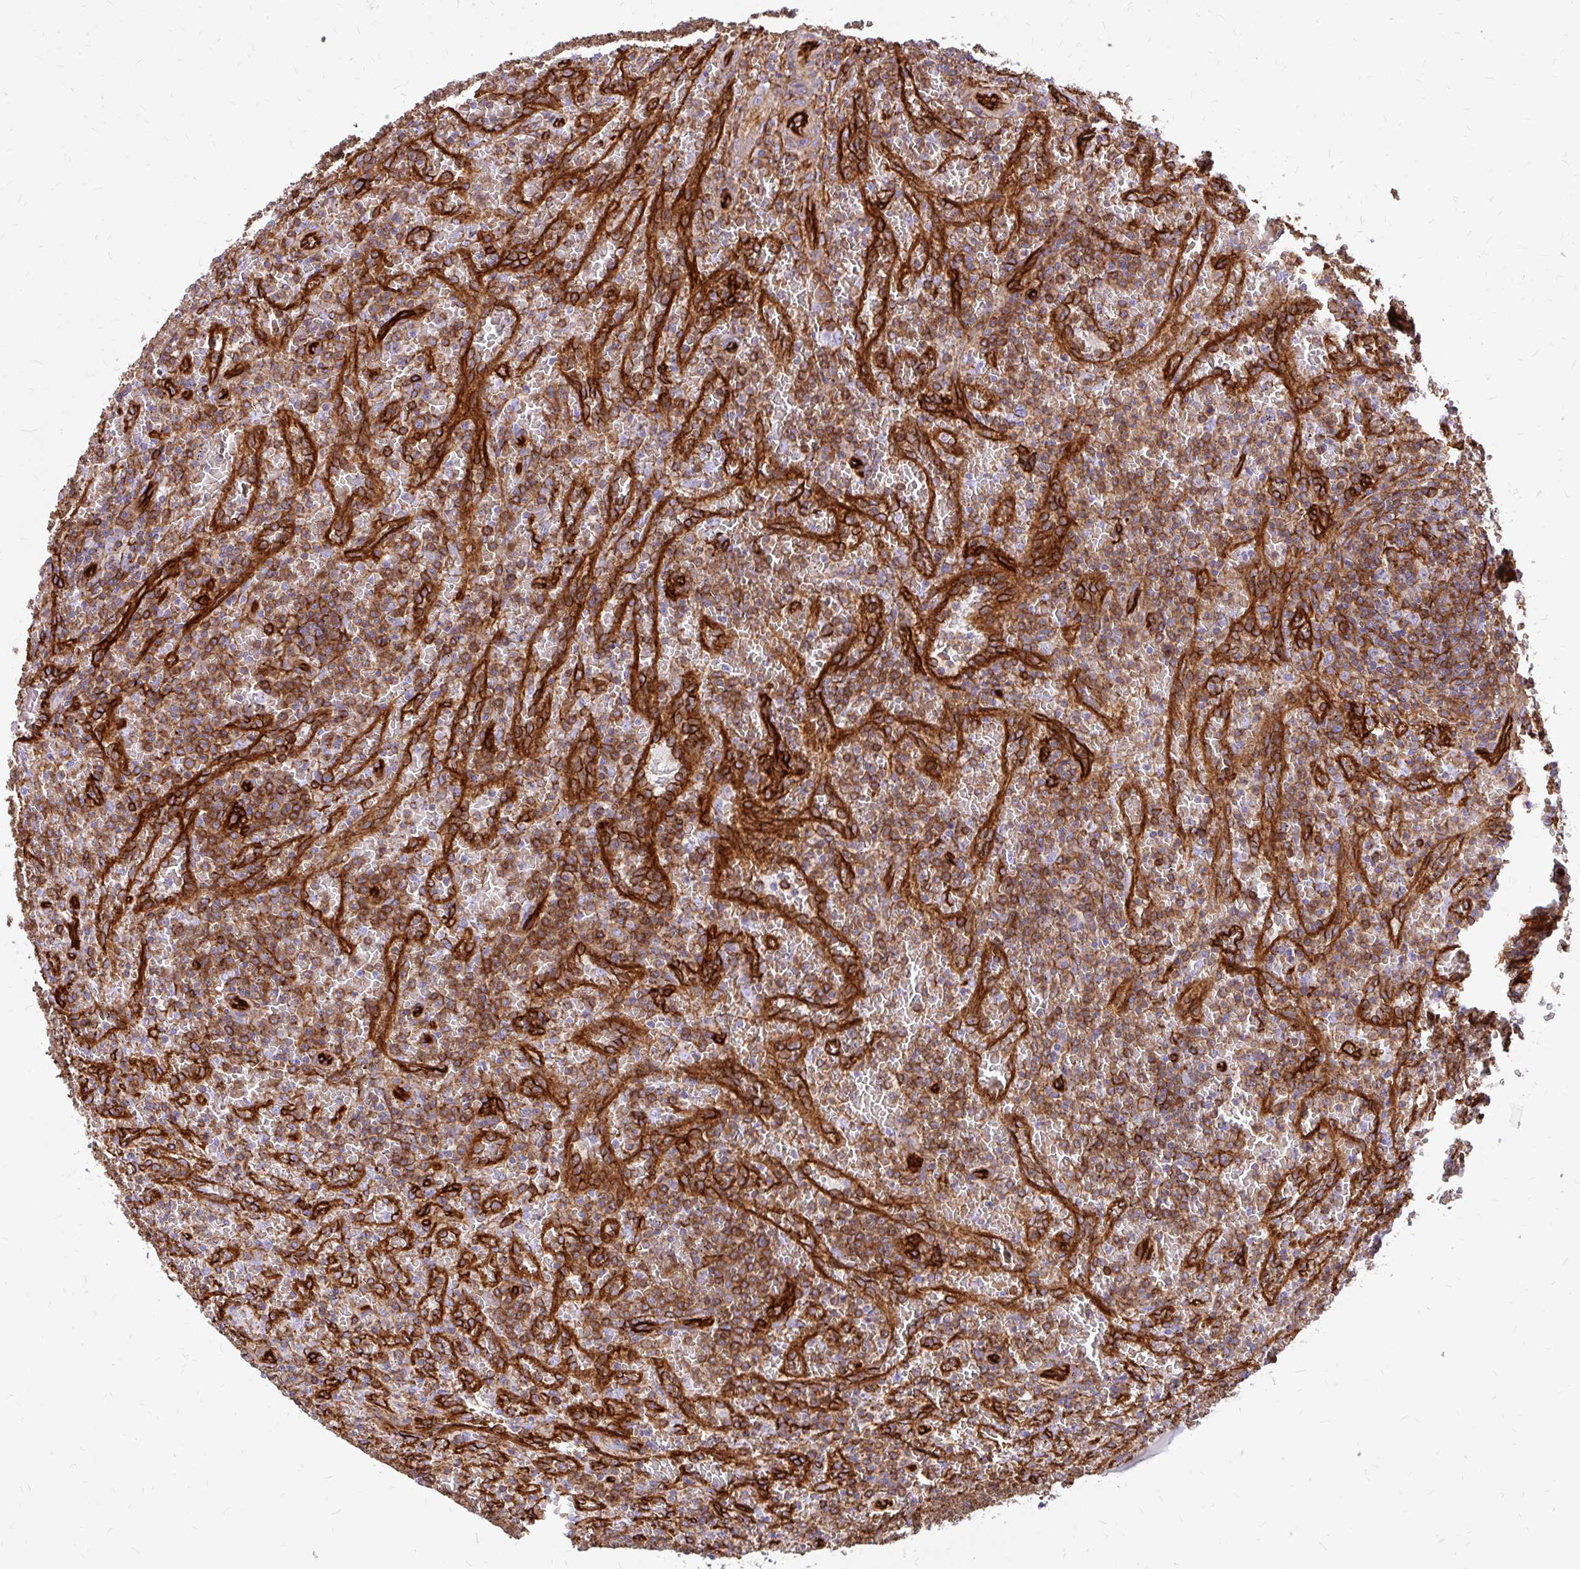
{"staining": {"intensity": "moderate", "quantity": ">75%", "location": "cytoplasmic/membranous"}, "tissue": "lymphoma", "cell_type": "Tumor cells", "image_type": "cancer", "snomed": [{"axis": "morphology", "description": "Malignant lymphoma, non-Hodgkin's type, Low grade"}, {"axis": "topography", "description": "Spleen"}], "caption": "The immunohistochemical stain labels moderate cytoplasmic/membranous staining in tumor cells of lymphoma tissue.", "gene": "MAP1LC3B", "patient": {"sex": "female", "age": 64}}